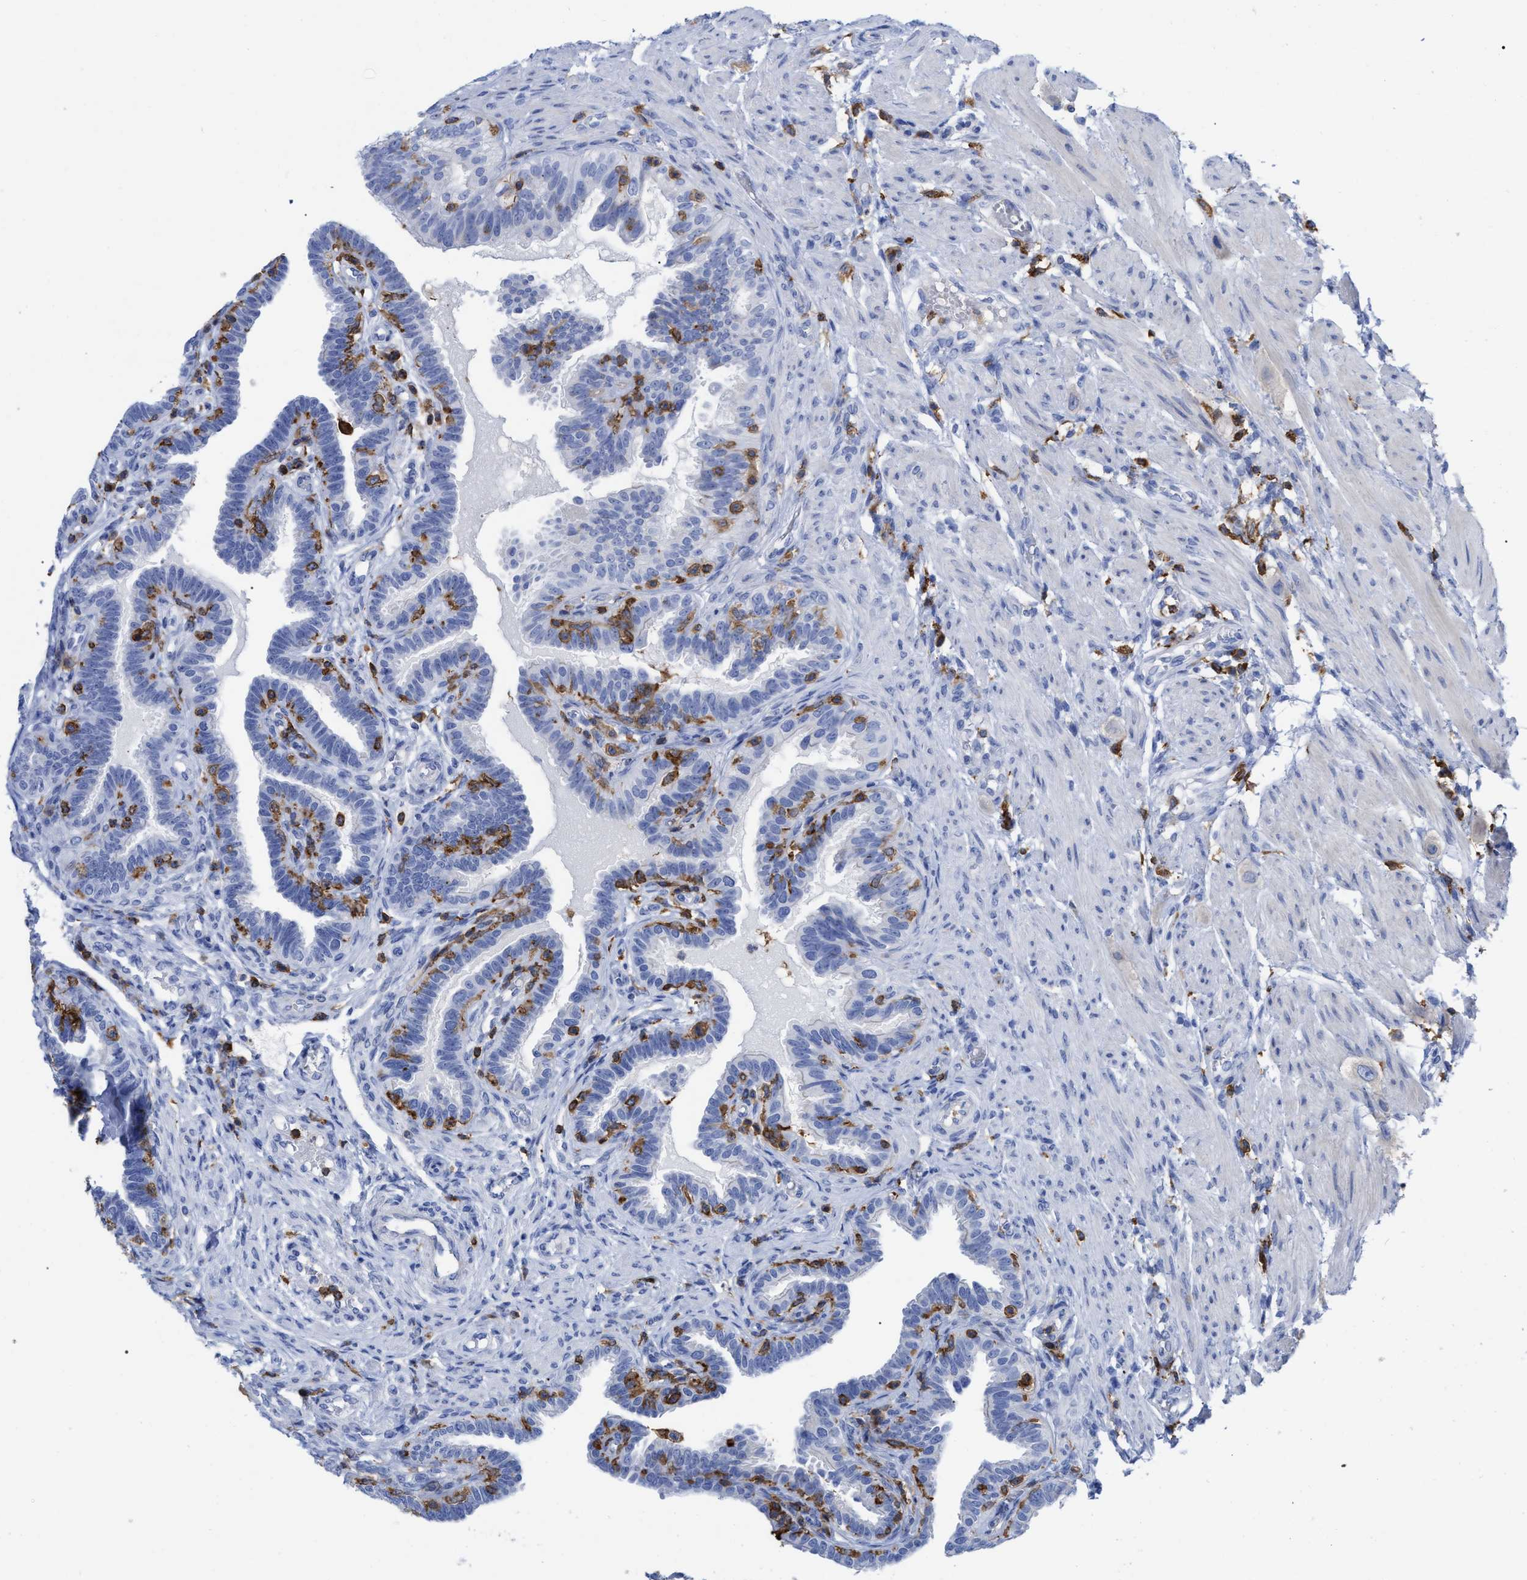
{"staining": {"intensity": "negative", "quantity": "none", "location": "none"}, "tissue": "fallopian tube", "cell_type": "Glandular cells", "image_type": "normal", "snomed": [{"axis": "morphology", "description": "Normal tissue, NOS"}, {"axis": "topography", "description": "Fallopian tube"}, {"axis": "topography", "description": "Placenta"}], "caption": "There is no significant positivity in glandular cells of fallopian tube. (DAB immunohistochemistry visualized using brightfield microscopy, high magnification).", "gene": "HCLS1", "patient": {"sex": "female", "age": 34}}